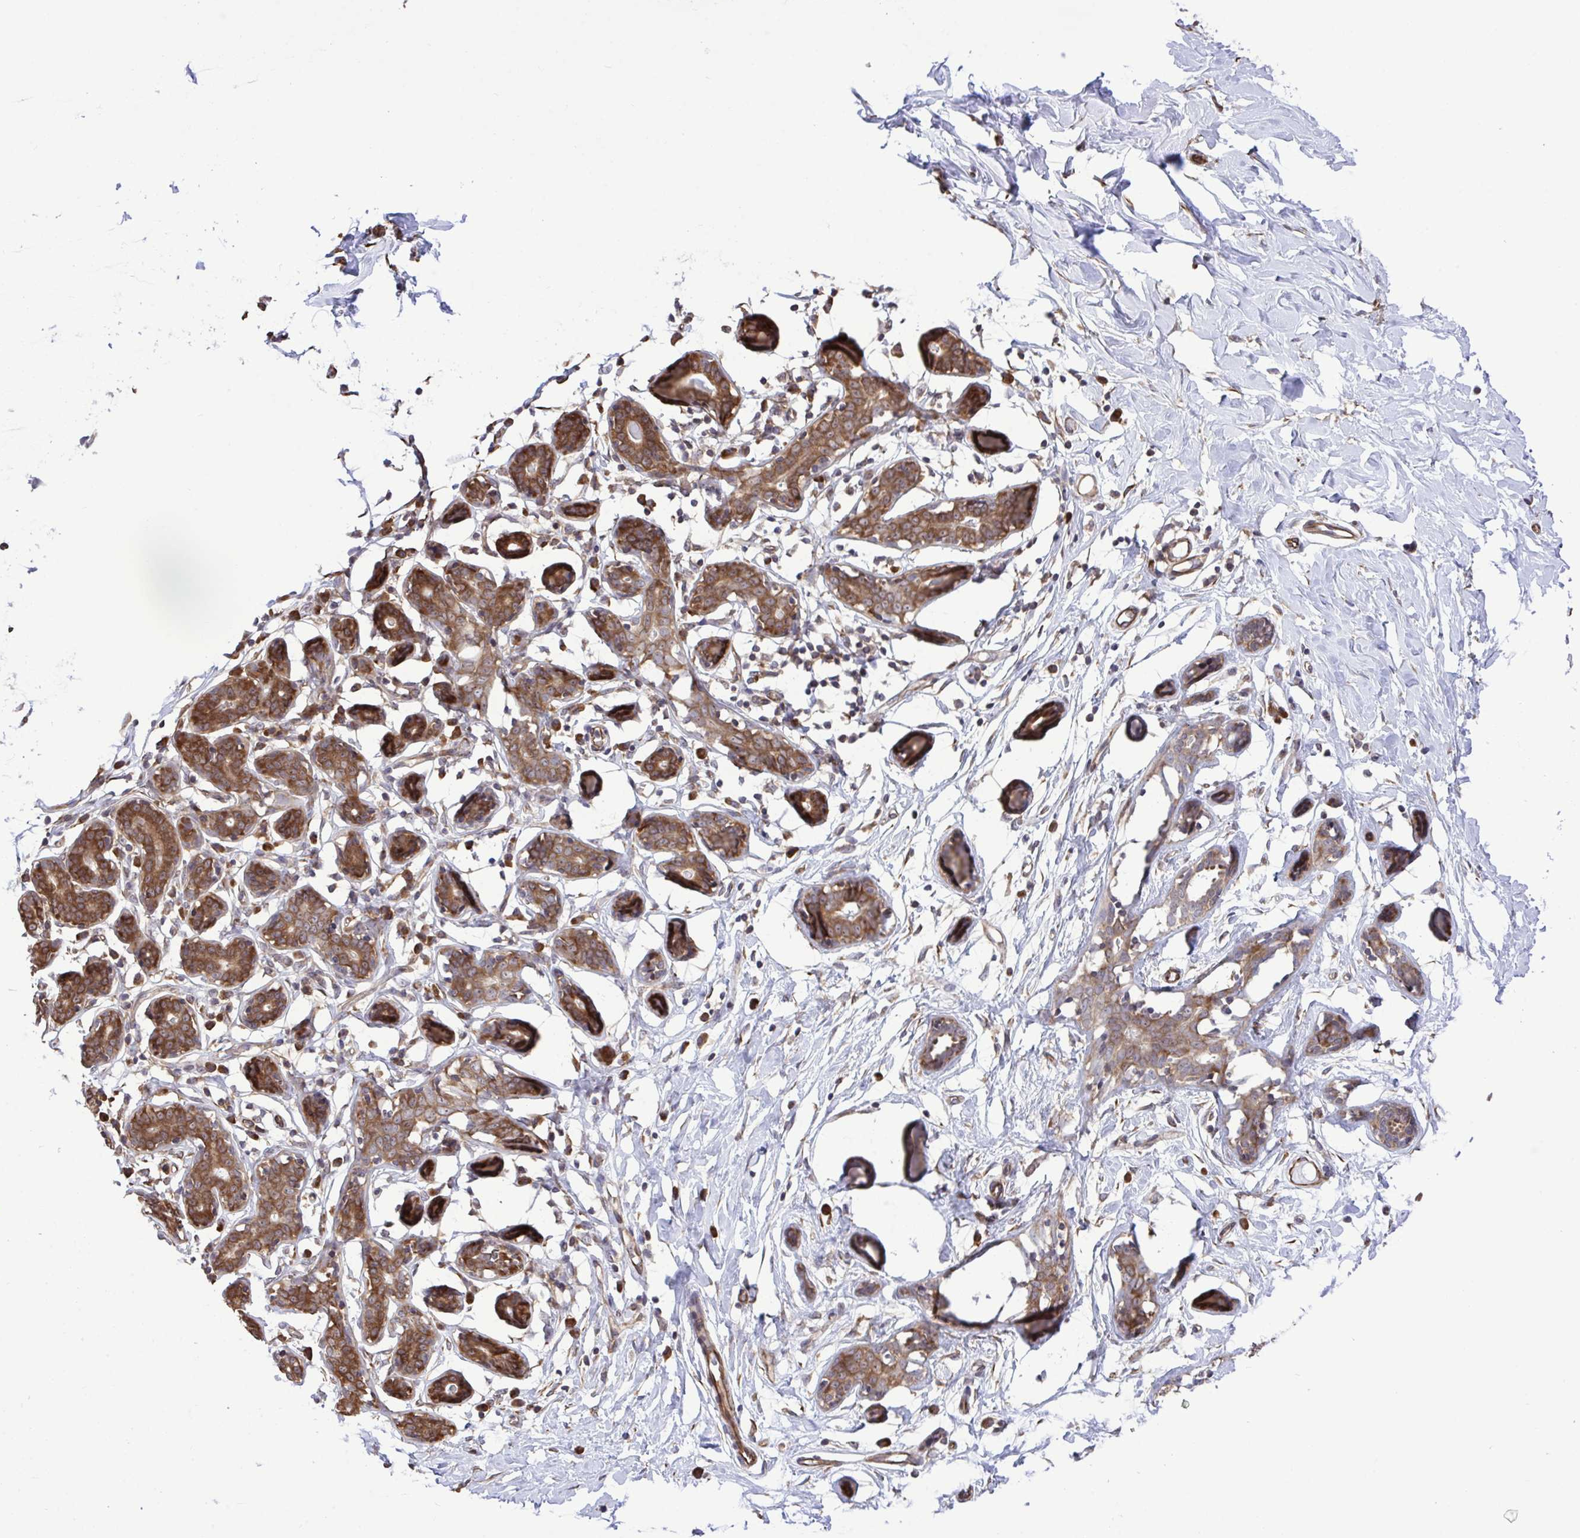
{"staining": {"intensity": "negative", "quantity": "none", "location": "none"}, "tissue": "breast", "cell_type": "Adipocytes", "image_type": "normal", "snomed": [{"axis": "morphology", "description": "Normal tissue, NOS"}, {"axis": "topography", "description": "Breast"}], "caption": "IHC histopathology image of unremarkable human breast stained for a protein (brown), which exhibits no staining in adipocytes. (Brightfield microscopy of DAB (3,3'-diaminobenzidine) immunohistochemistry (IHC) at high magnification).", "gene": "RPS15", "patient": {"sex": "female", "age": 27}}